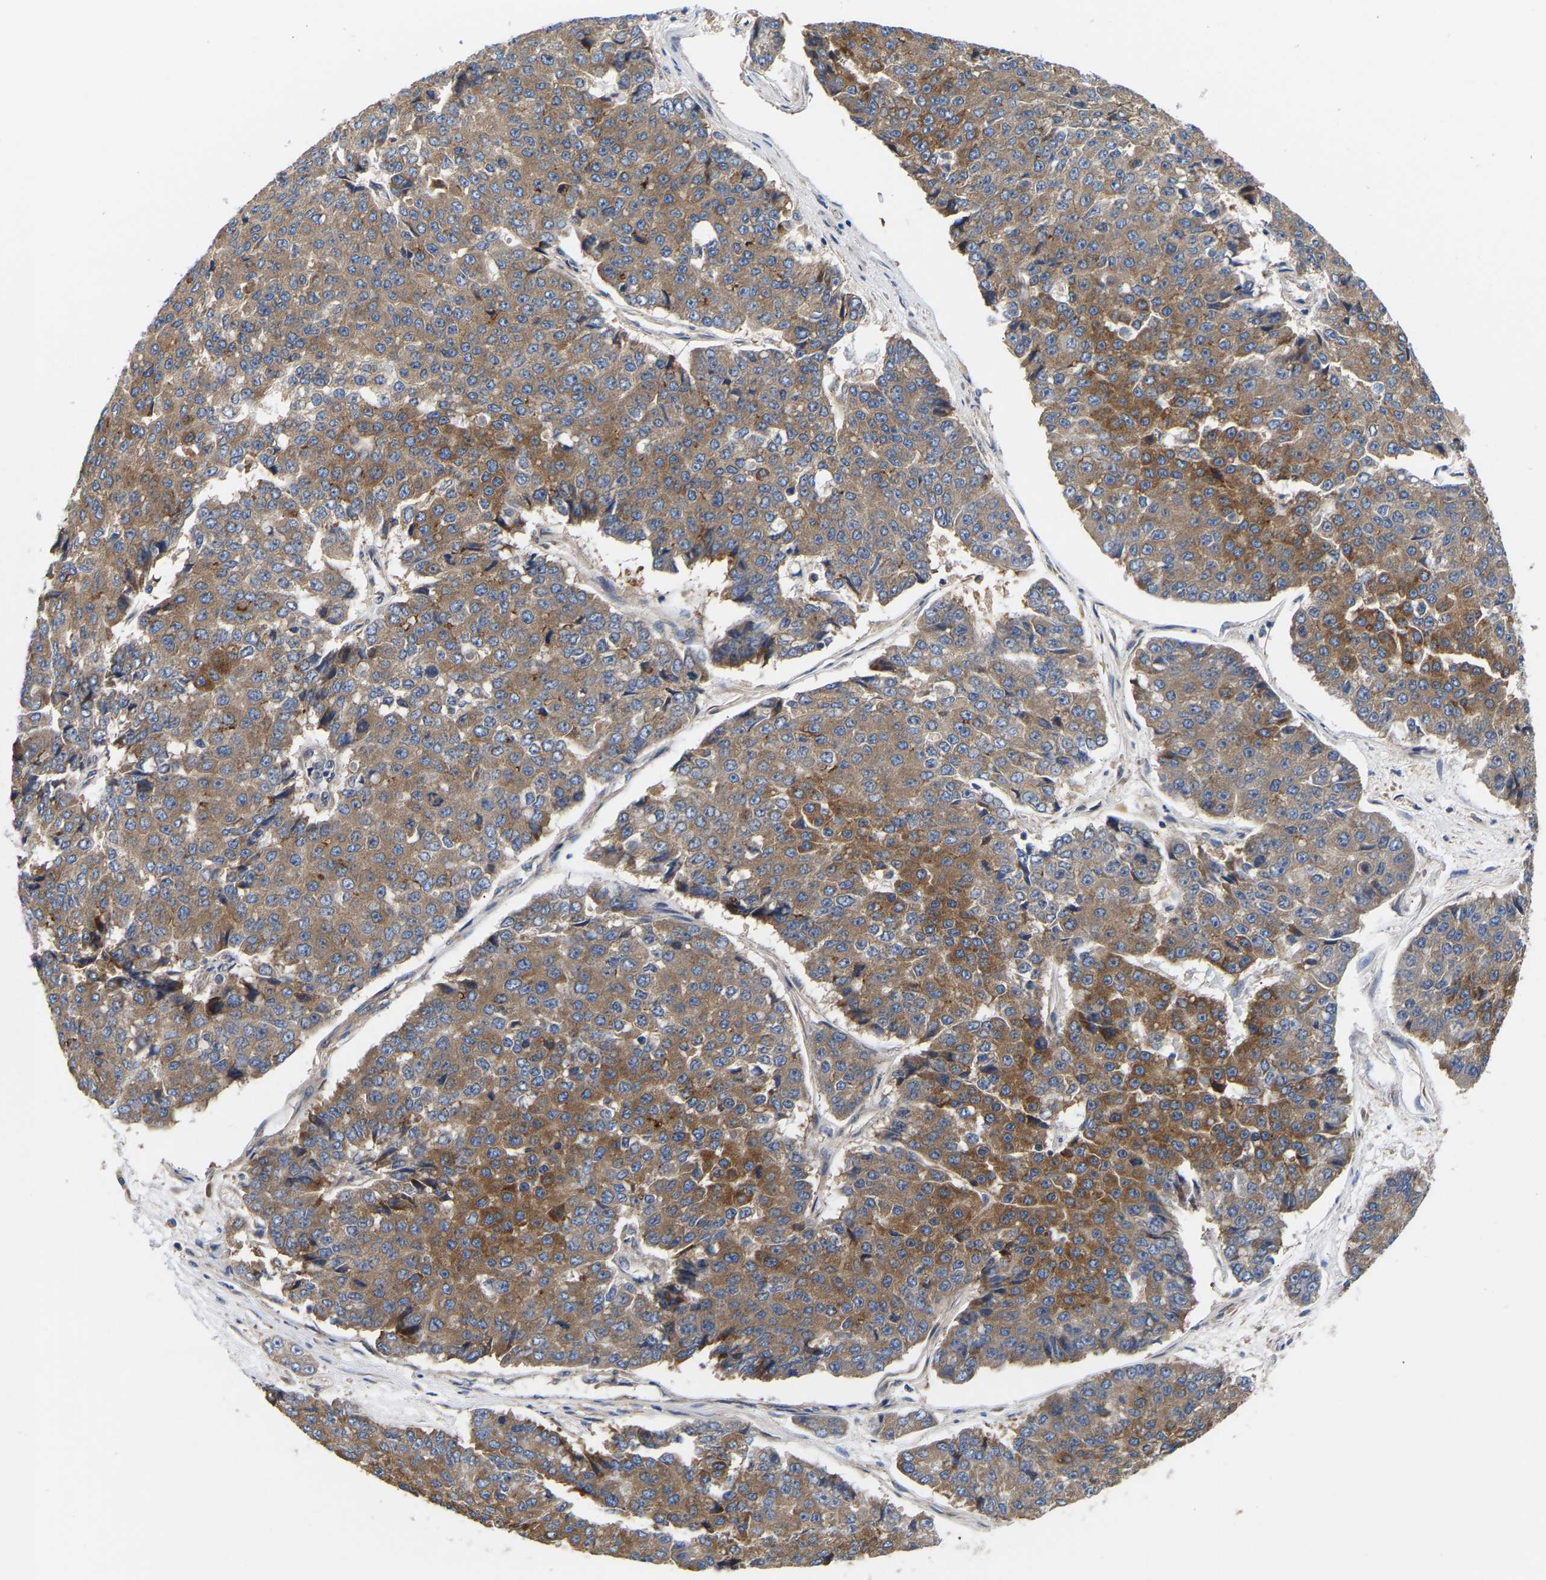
{"staining": {"intensity": "moderate", "quantity": ">75%", "location": "cytoplasmic/membranous"}, "tissue": "pancreatic cancer", "cell_type": "Tumor cells", "image_type": "cancer", "snomed": [{"axis": "morphology", "description": "Adenocarcinoma, NOS"}, {"axis": "topography", "description": "Pancreas"}], "caption": "Pancreatic cancer stained for a protein (brown) exhibits moderate cytoplasmic/membranous positive staining in approximately >75% of tumor cells.", "gene": "AIMP2", "patient": {"sex": "male", "age": 50}}